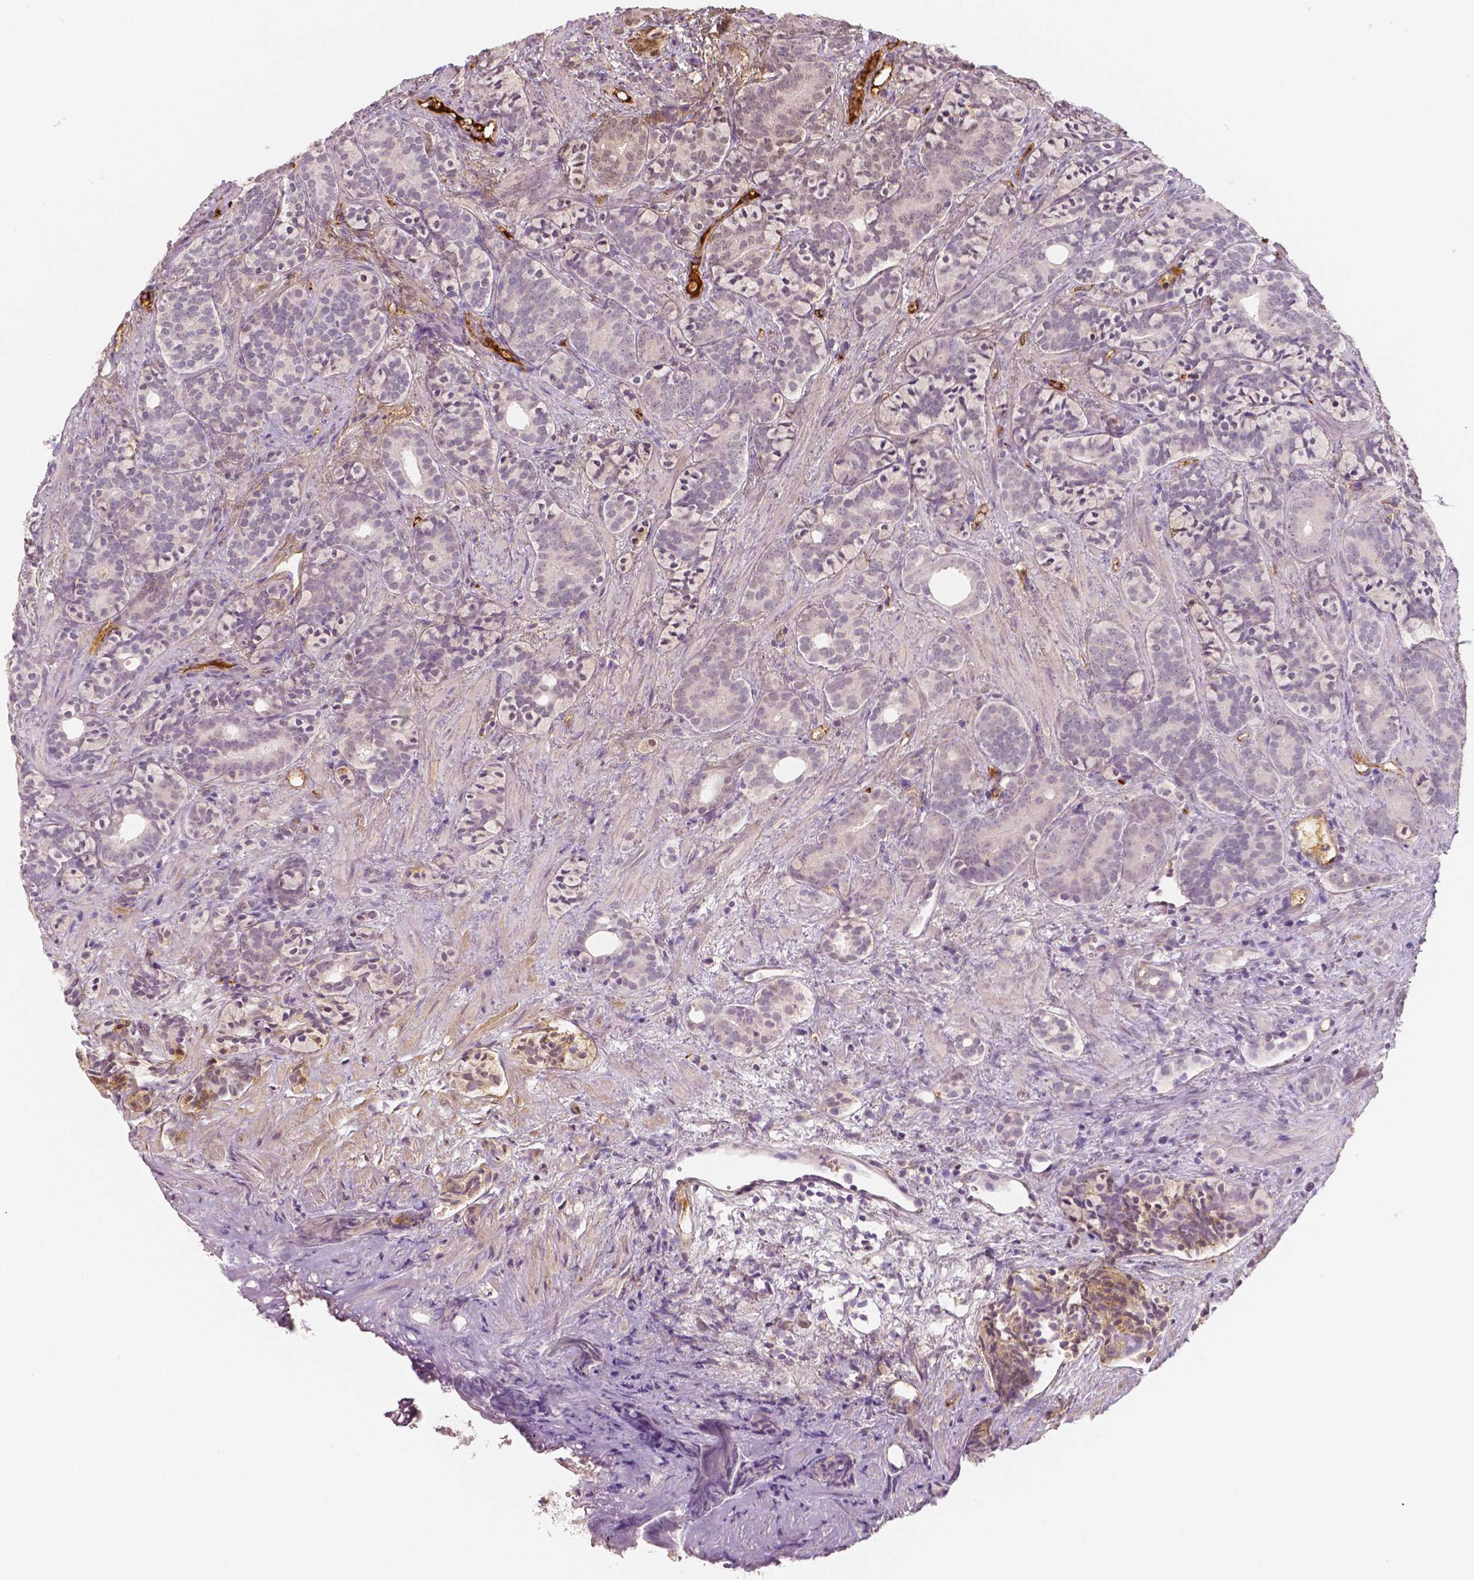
{"staining": {"intensity": "negative", "quantity": "none", "location": "none"}, "tissue": "prostate cancer", "cell_type": "Tumor cells", "image_type": "cancer", "snomed": [{"axis": "morphology", "description": "Adenocarcinoma, High grade"}, {"axis": "topography", "description": "Prostate"}], "caption": "Immunohistochemistry (IHC) of prostate cancer (high-grade adenocarcinoma) shows no staining in tumor cells.", "gene": "APOA4", "patient": {"sex": "male", "age": 84}}